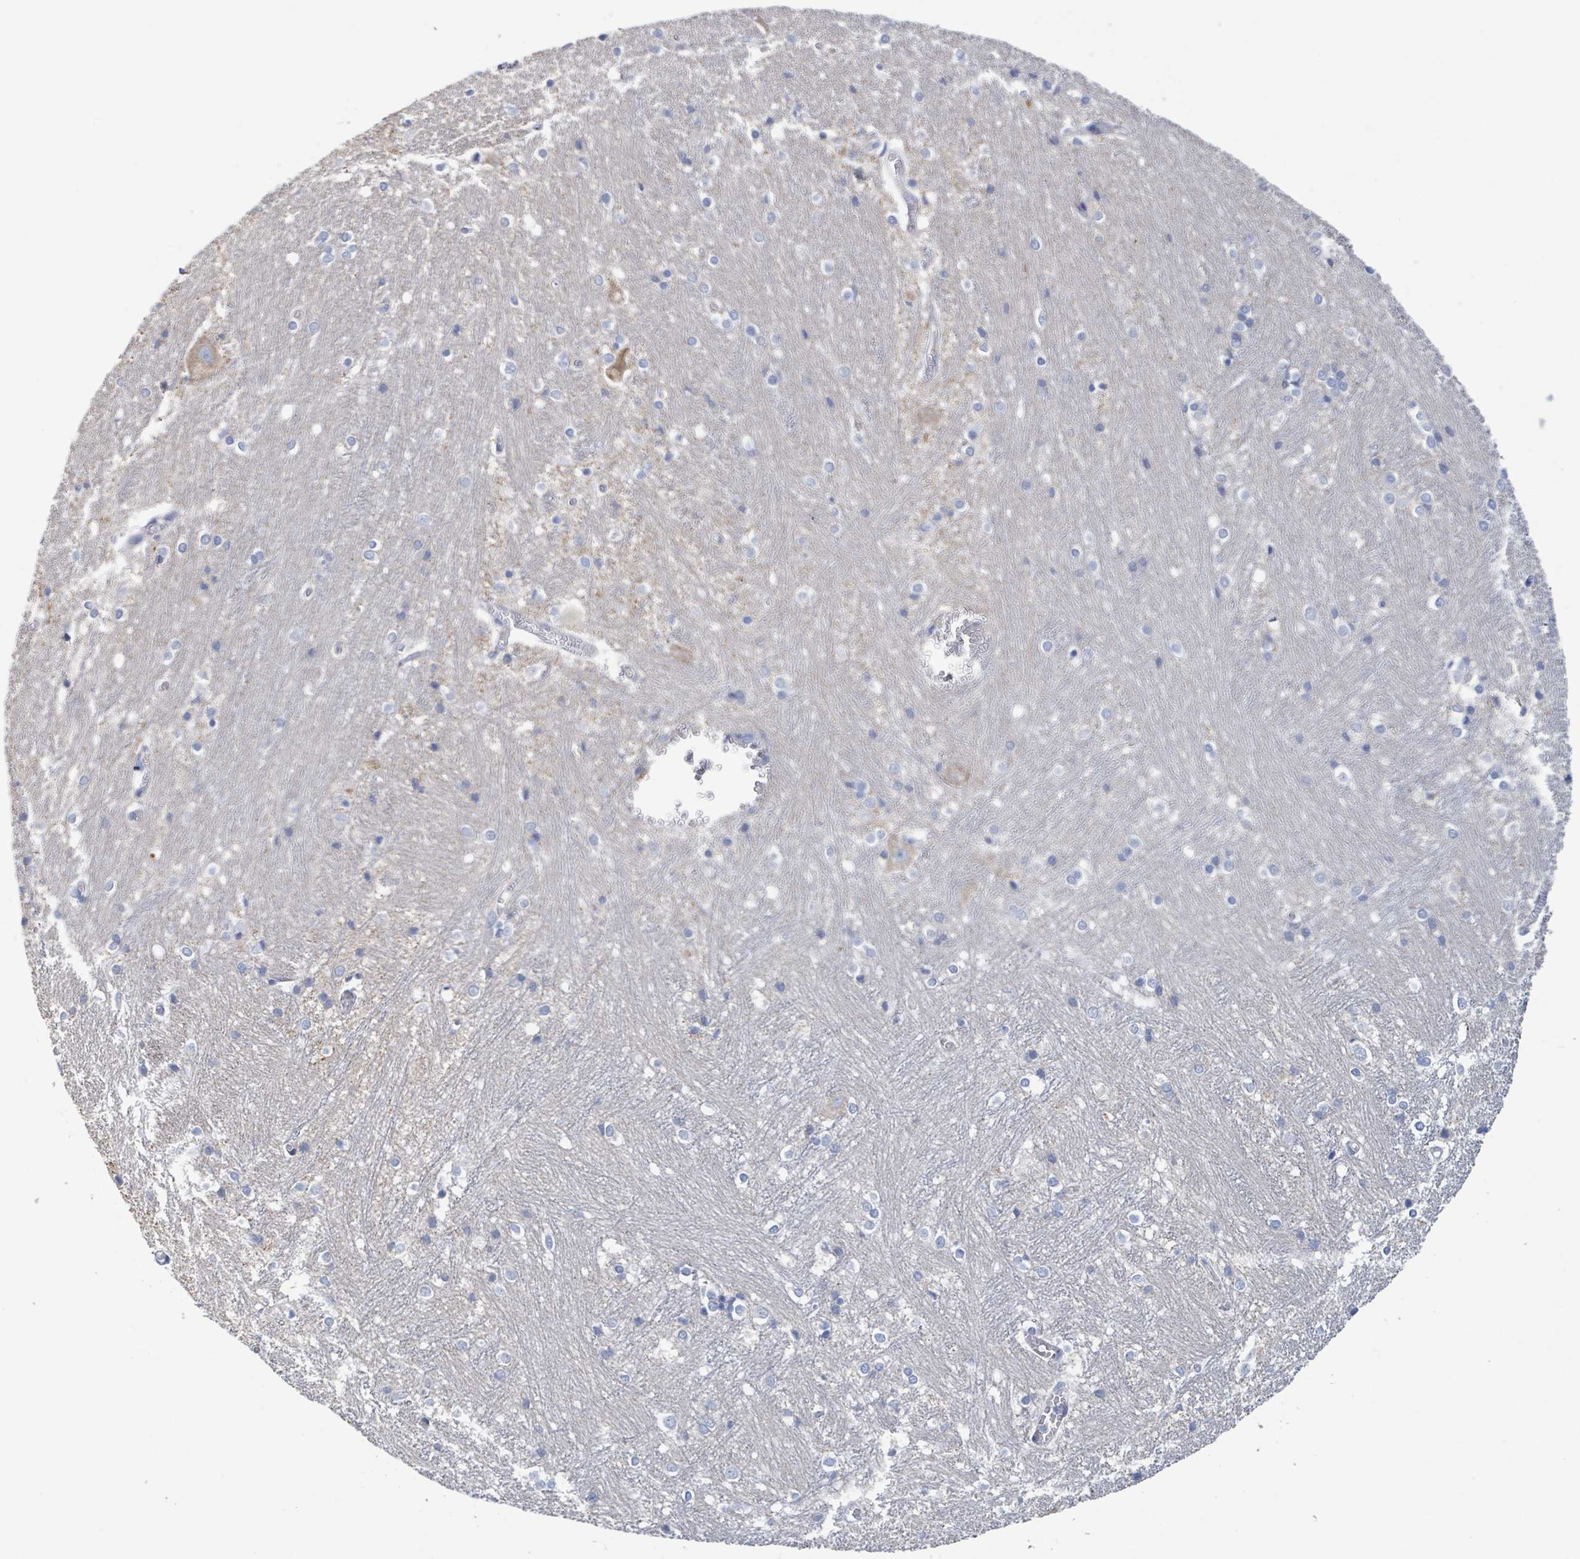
{"staining": {"intensity": "negative", "quantity": "none", "location": "none"}, "tissue": "caudate", "cell_type": "Glial cells", "image_type": "normal", "snomed": [{"axis": "morphology", "description": "Normal tissue, NOS"}, {"axis": "topography", "description": "Lateral ventricle wall"}], "caption": "IHC of unremarkable human caudate exhibits no staining in glial cells. (Stains: DAB immunohistochemistry (IHC) with hematoxylin counter stain, Microscopy: brightfield microscopy at high magnification).", "gene": "AKR1C4", "patient": {"sex": "male", "age": 37}}